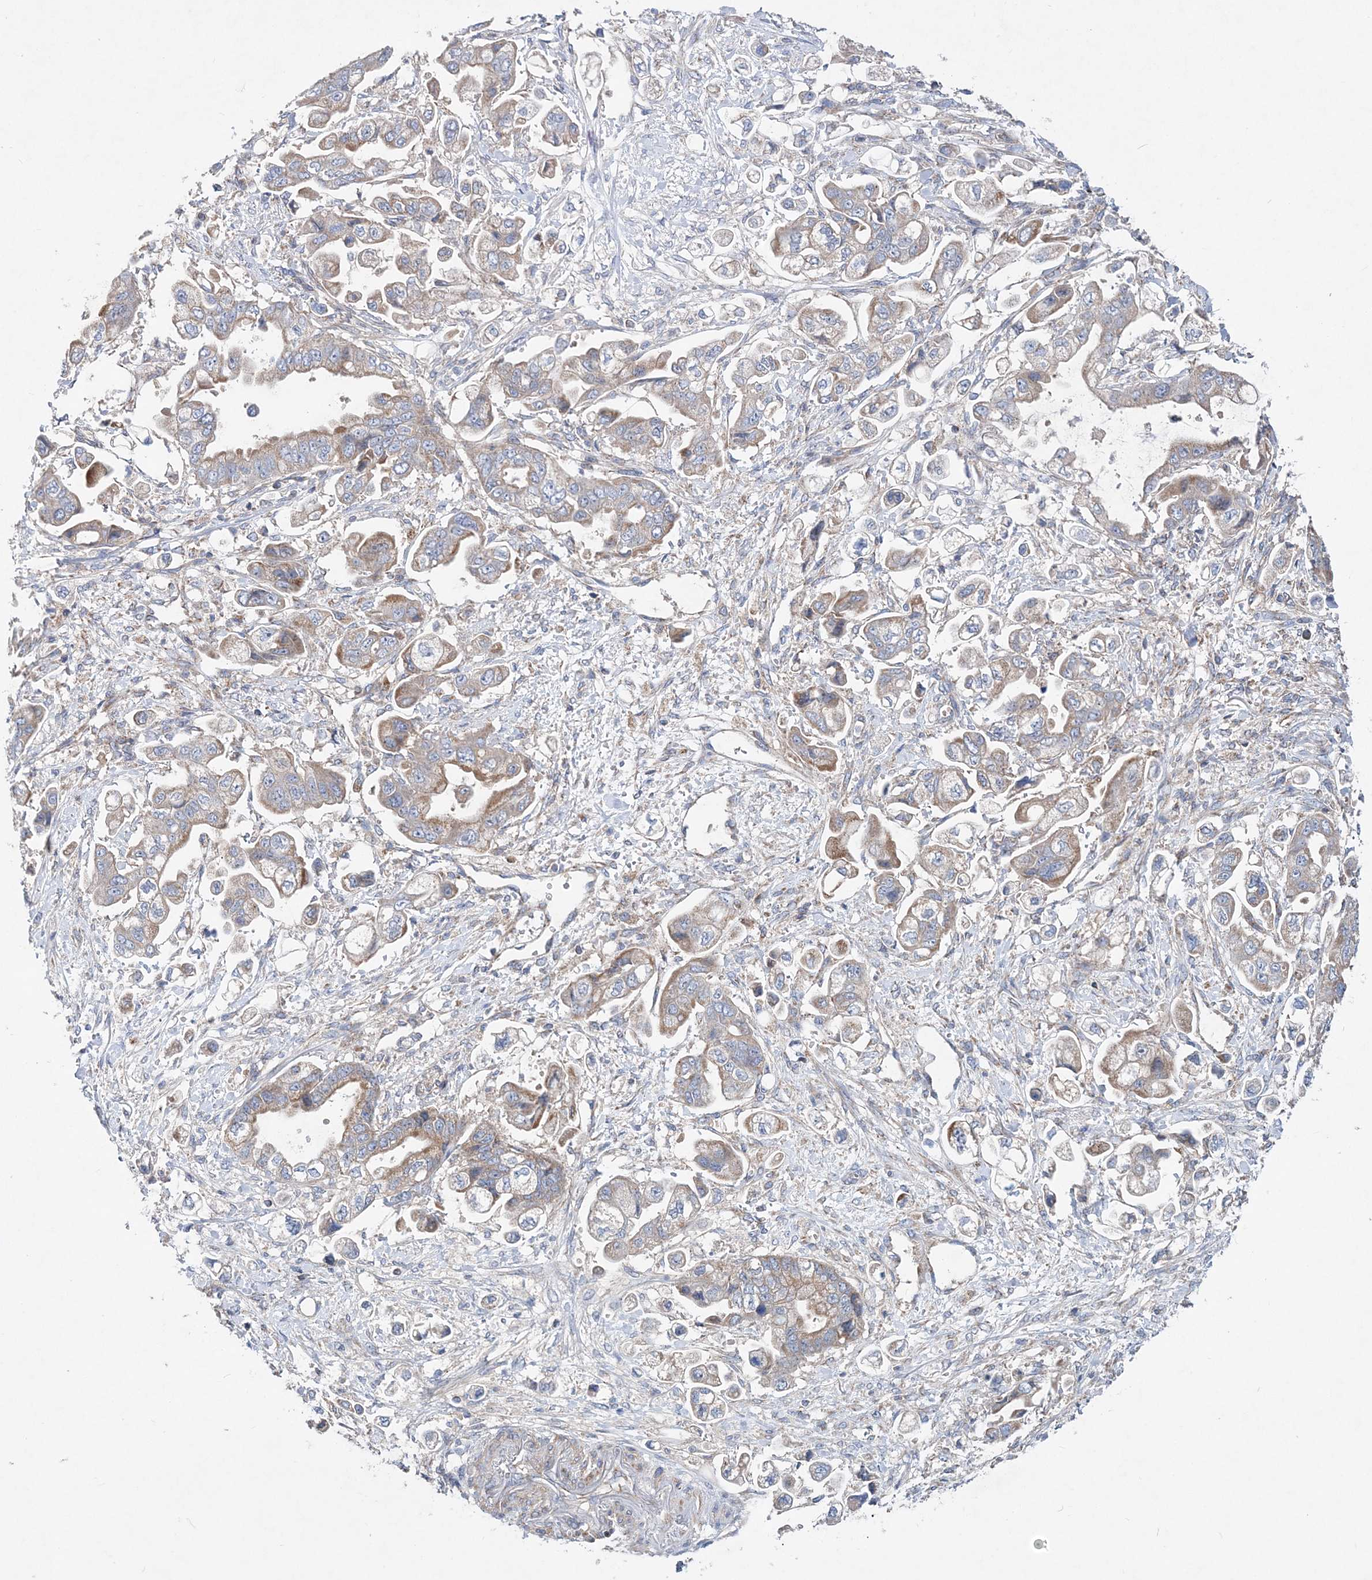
{"staining": {"intensity": "weak", "quantity": "25%-75%", "location": "cytoplasmic/membranous"}, "tissue": "stomach cancer", "cell_type": "Tumor cells", "image_type": "cancer", "snomed": [{"axis": "morphology", "description": "Adenocarcinoma, NOS"}, {"axis": "topography", "description": "Stomach"}], "caption": "A brown stain labels weak cytoplasmic/membranous expression of a protein in stomach adenocarcinoma tumor cells.", "gene": "NGLY1", "patient": {"sex": "male", "age": 62}}